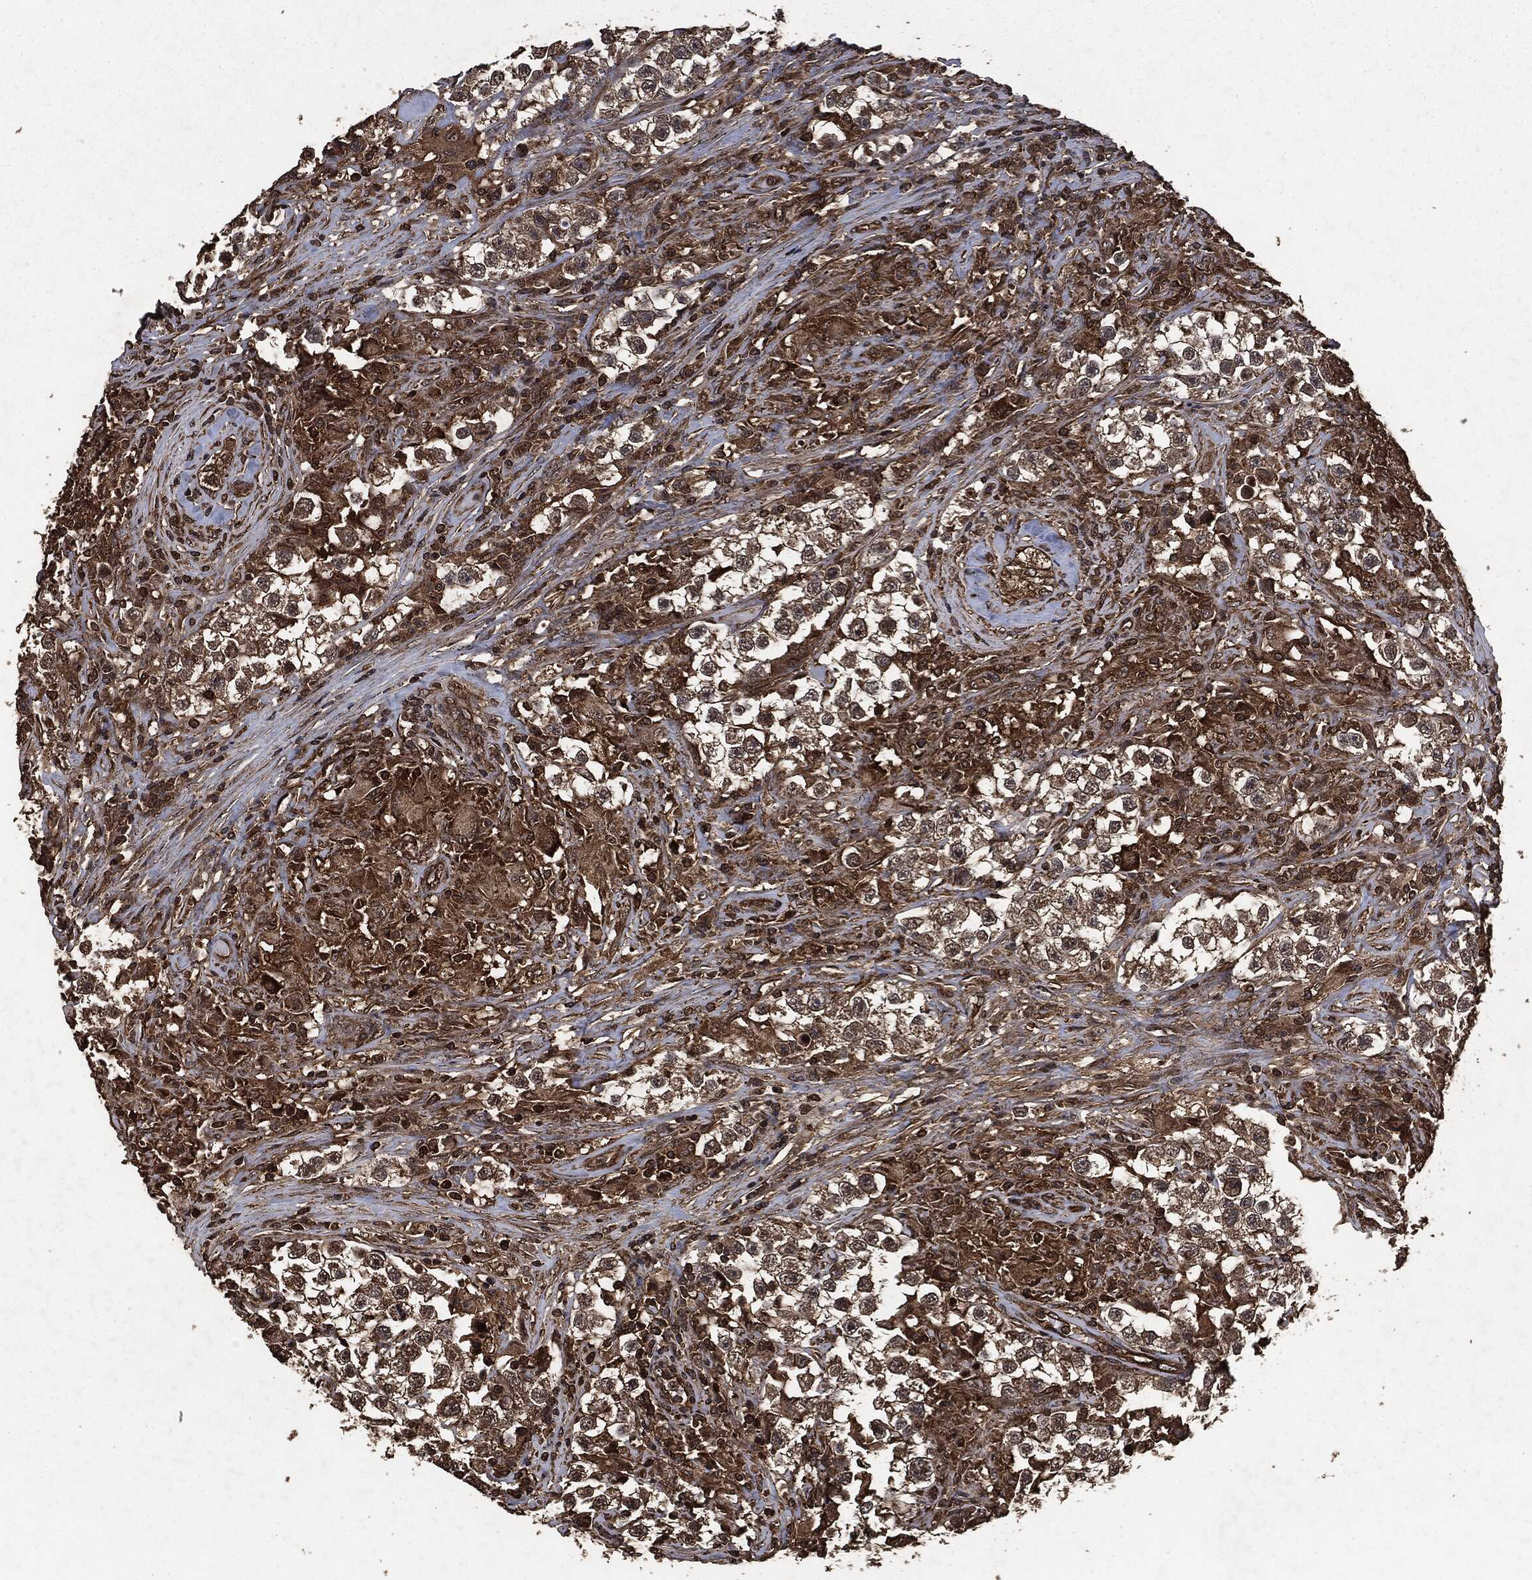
{"staining": {"intensity": "strong", "quantity": "25%-75%", "location": "cytoplasmic/membranous"}, "tissue": "testis cancer", "cell_type": "Tumor cells", "image_type": "cancer", "snomed": [{"axis": "morphology", "description": "Seminoma, NOS"}, {"axis": "topography", "description": "Testis"}], "caption": "Testis cancer tissue exhibits strong cytoplasmic/membranous expression in approximately 25%-75% of tumor cells, visualized by immunohistochemistry.", "gene": "HRAS", "patient": {"sex": "male", "age": 46}}